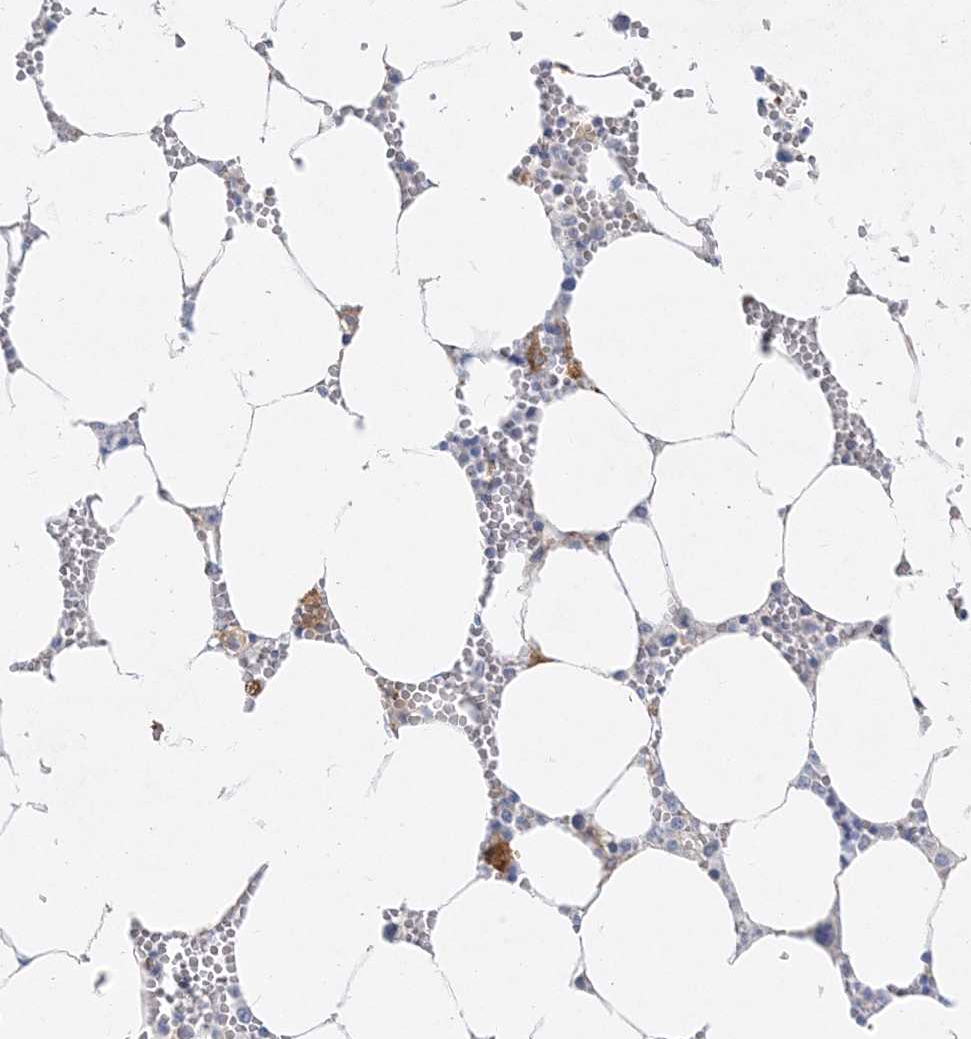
{"staining": {"intensity": "negative", "quantity": "none", "location": "none"}, "tissue": "bone marrow", "cell_type": "Hematopoietic cells", "image_type": "normal", "snomed": [{"axis": "morphology", "description": "Normal tissue, NOS"}, {"axis": "topography", "description": "Bone marrow"}], "caption": "Protein analysis of benign bone marrow displays no significant expression in hematopoietic cells.", "gene": "GPAT2", "patient": {"sex": "male", "age": 70}}